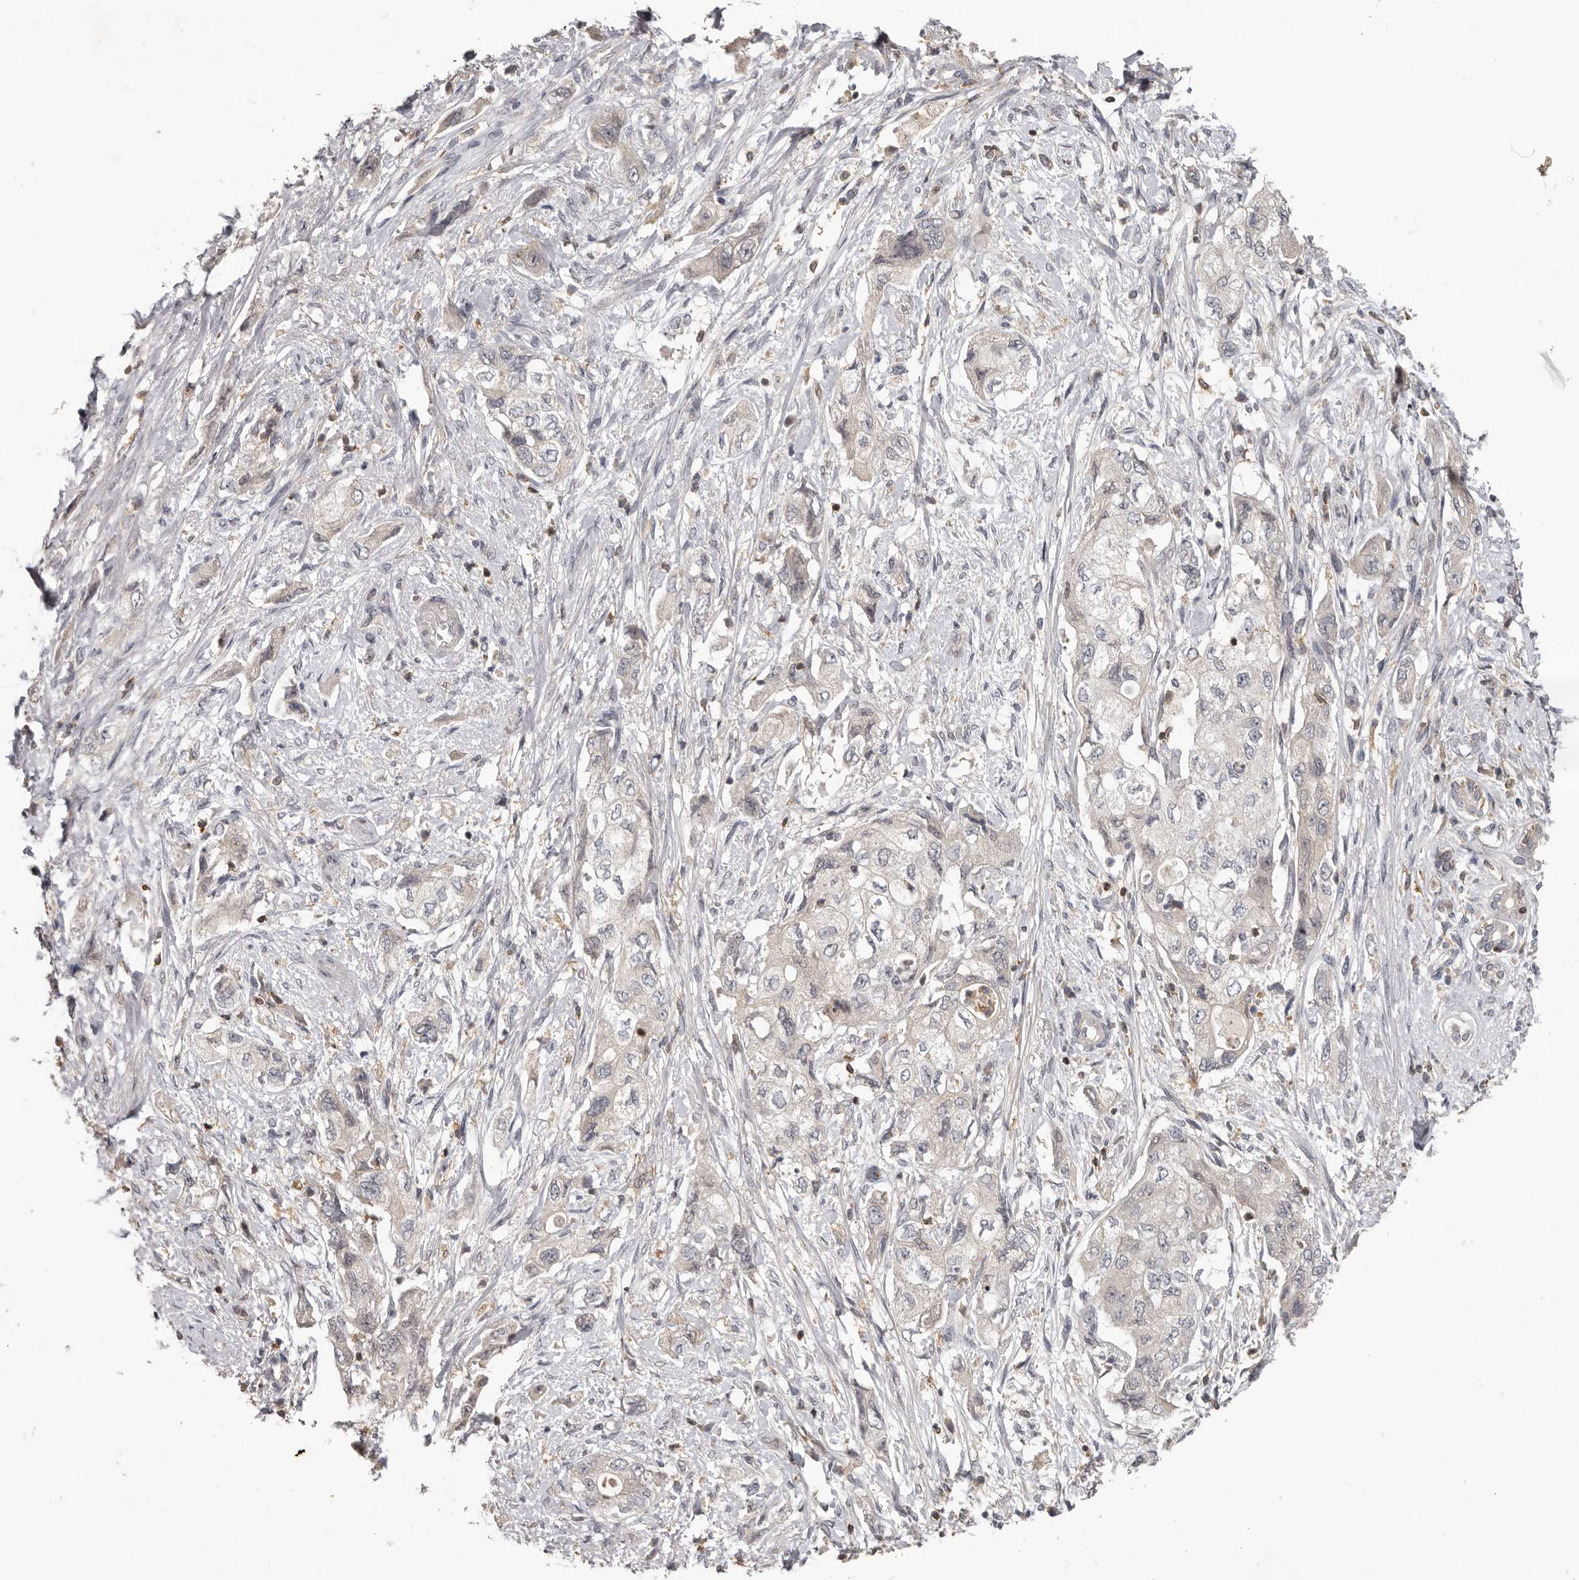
{"staining": {"intensity": "weak", "quantity": "<25%", "location": "cytoplasmic/membranous"}, "tissue": "pancreatic cancer", "cell_type": "Tumor cells", "image_type": "cancer", "snomed": [{"axis": "morphology", "description": "Adenocarcinoma, NOS"}, {"axis": "topography", "description": "Pancreas"}], "caption": "IHC of human adenocarcinoma (pancreatic) demonstrates no positivity in tumor cells.", "gene": "ANKRD44", "patient": {"sex": "female", "age": 73}}